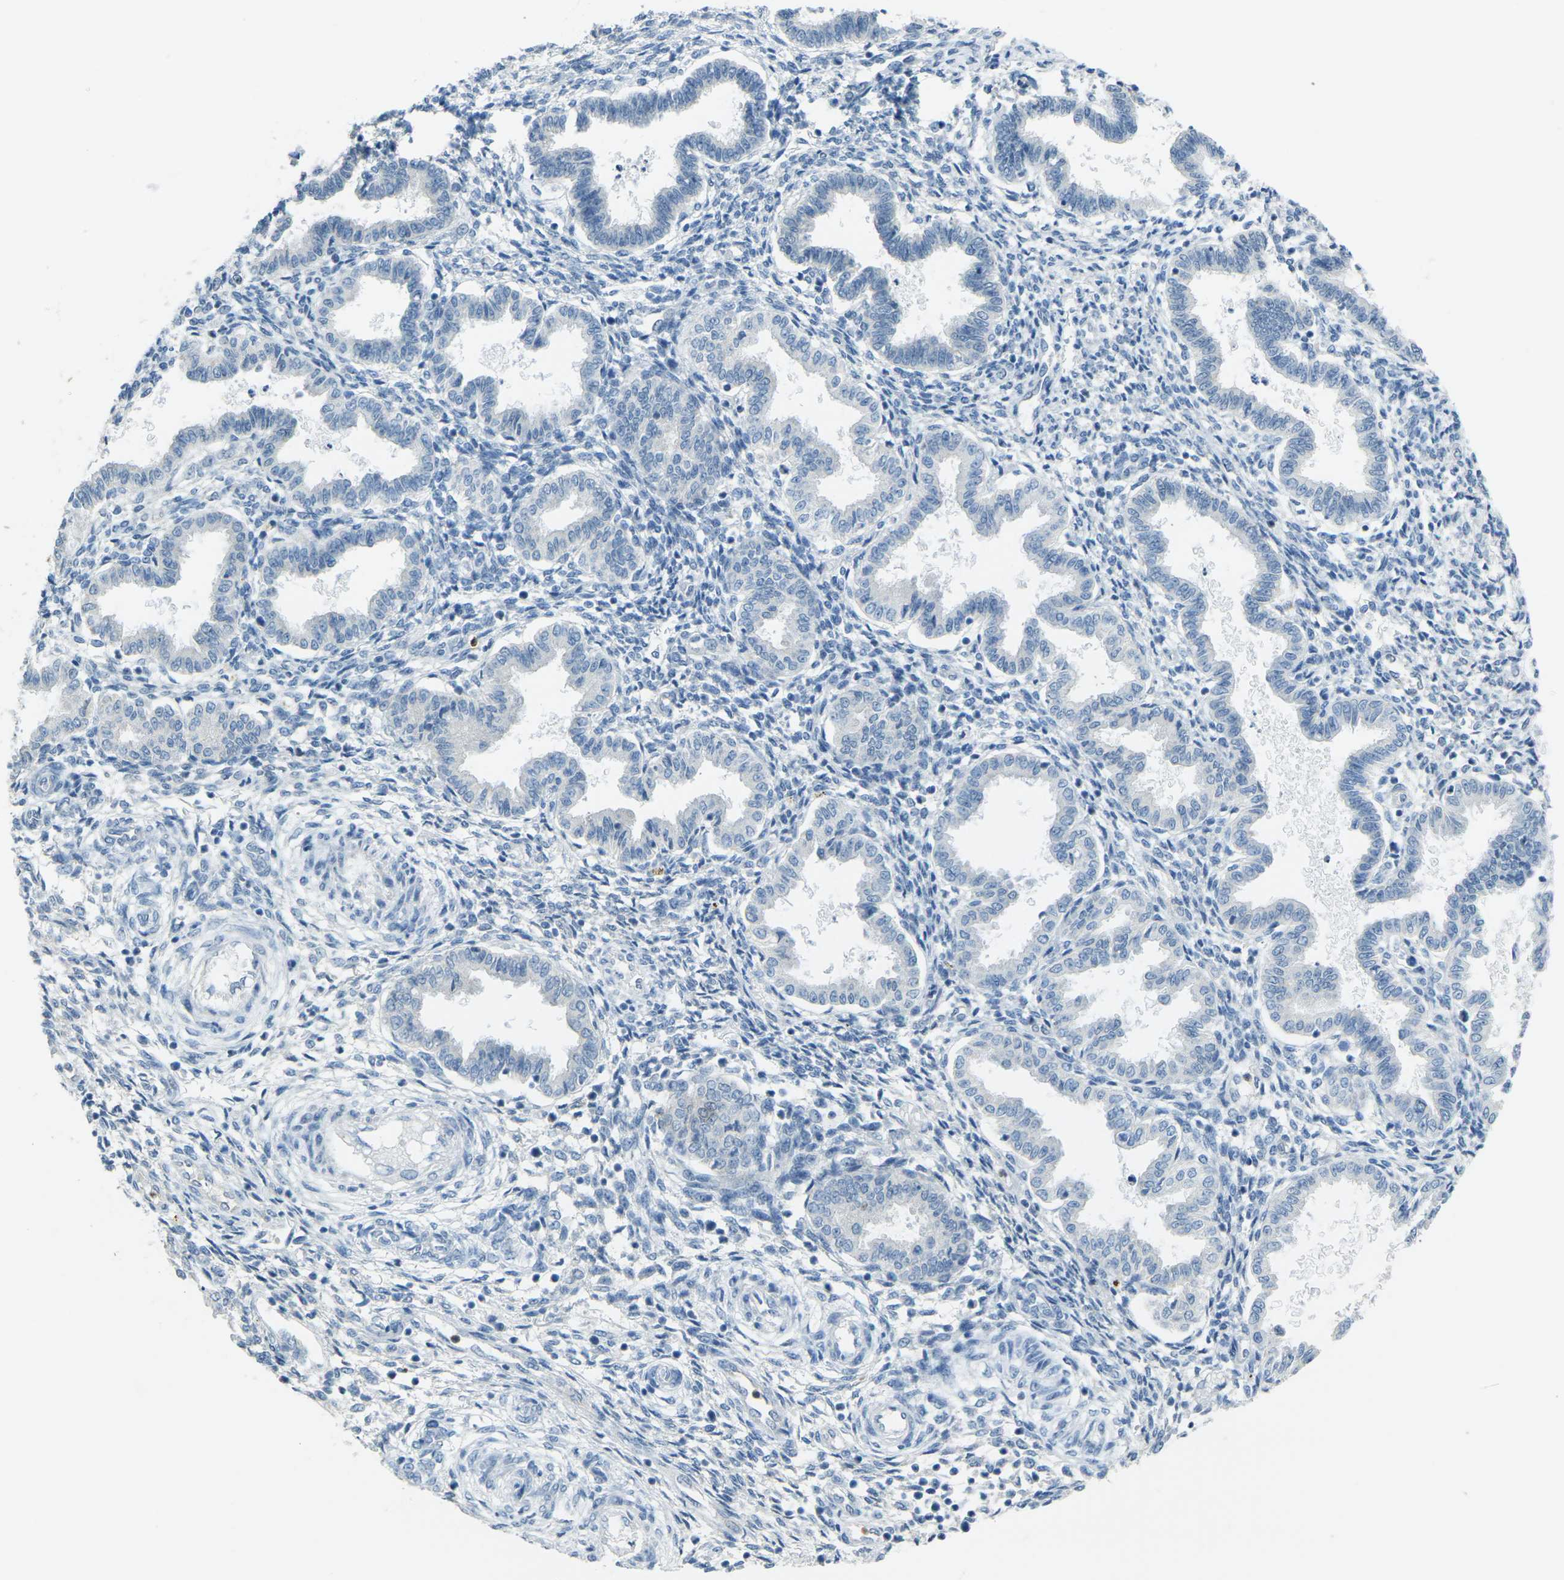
{"staining": {"intensity": "negative", "quantity": "none", "location": "none"}, "tissue": "endometrium", "cell_type": "Cells in endometrial stroma", "image_type": "normal", "snomed": [{"axis": "morphology", "description": "Normal tissue, NOS"}, {"axis": "topography", "description": "Endometrium"}], "caption": "Immunohistochemistry of unremarkable endometrium demonstrates no positivity in cells in endometrial stroma. Nuclei are stained in blue.", "gene": "SPTBN2", "patient": {"sex": "female", "age": 33}}